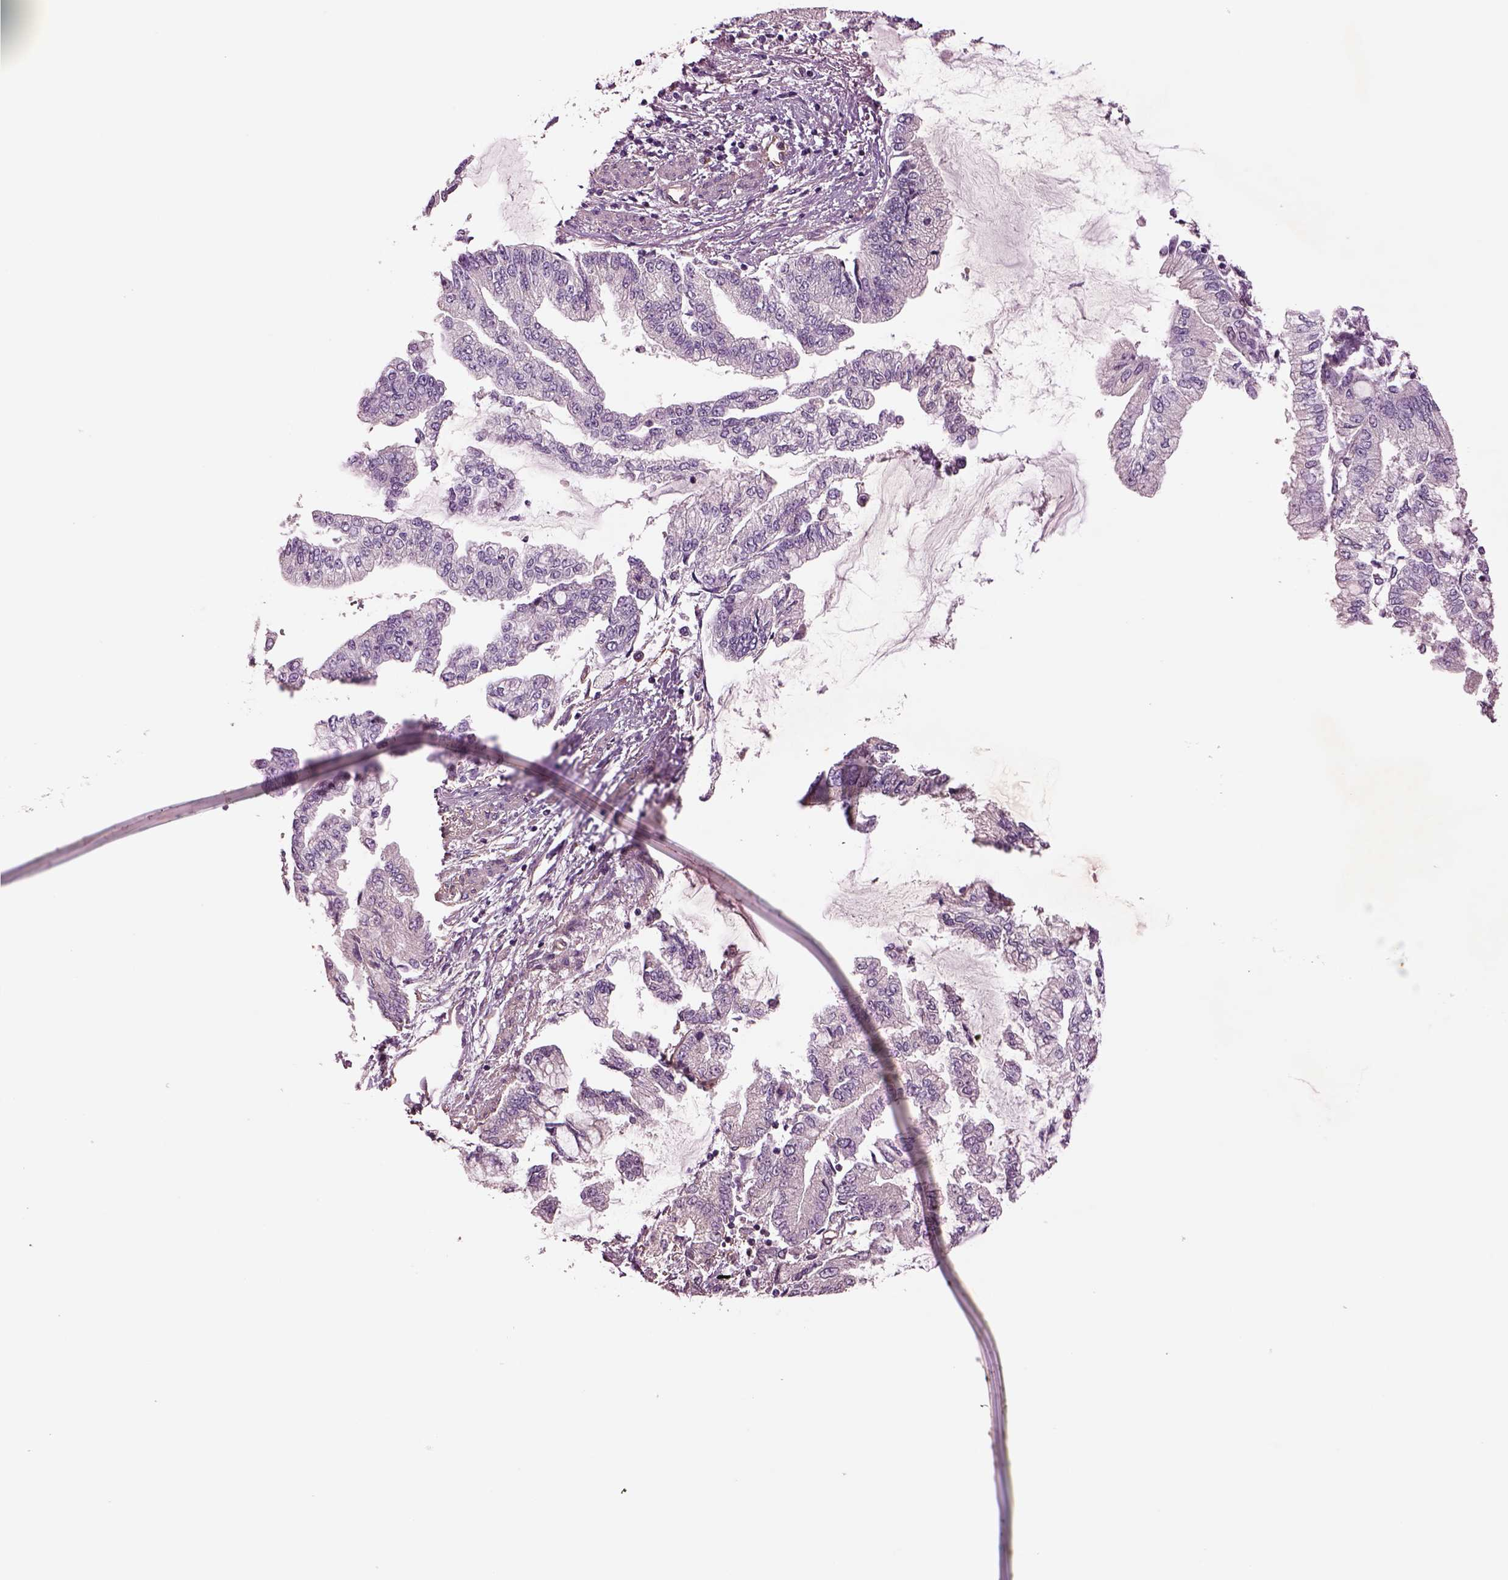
{"staining": {"intensity": "negative", "quantity": "none", "location": "none"}, "tissue": "stomach cancer", "cell_type": "Tumor cells", "image_type": "cancer", "snomed": [{"axis": "morphology", "description": "Adenocarcinoma, NOS"}, {"axis": "topography", "description": "Stomach, upper"}], "caption": "Image shows no protein staining in tumor cells of adenocarcinoma (stomach) tissue.", "gene": "HTR1B", "patient": {"sex": "female", "age": 74}}